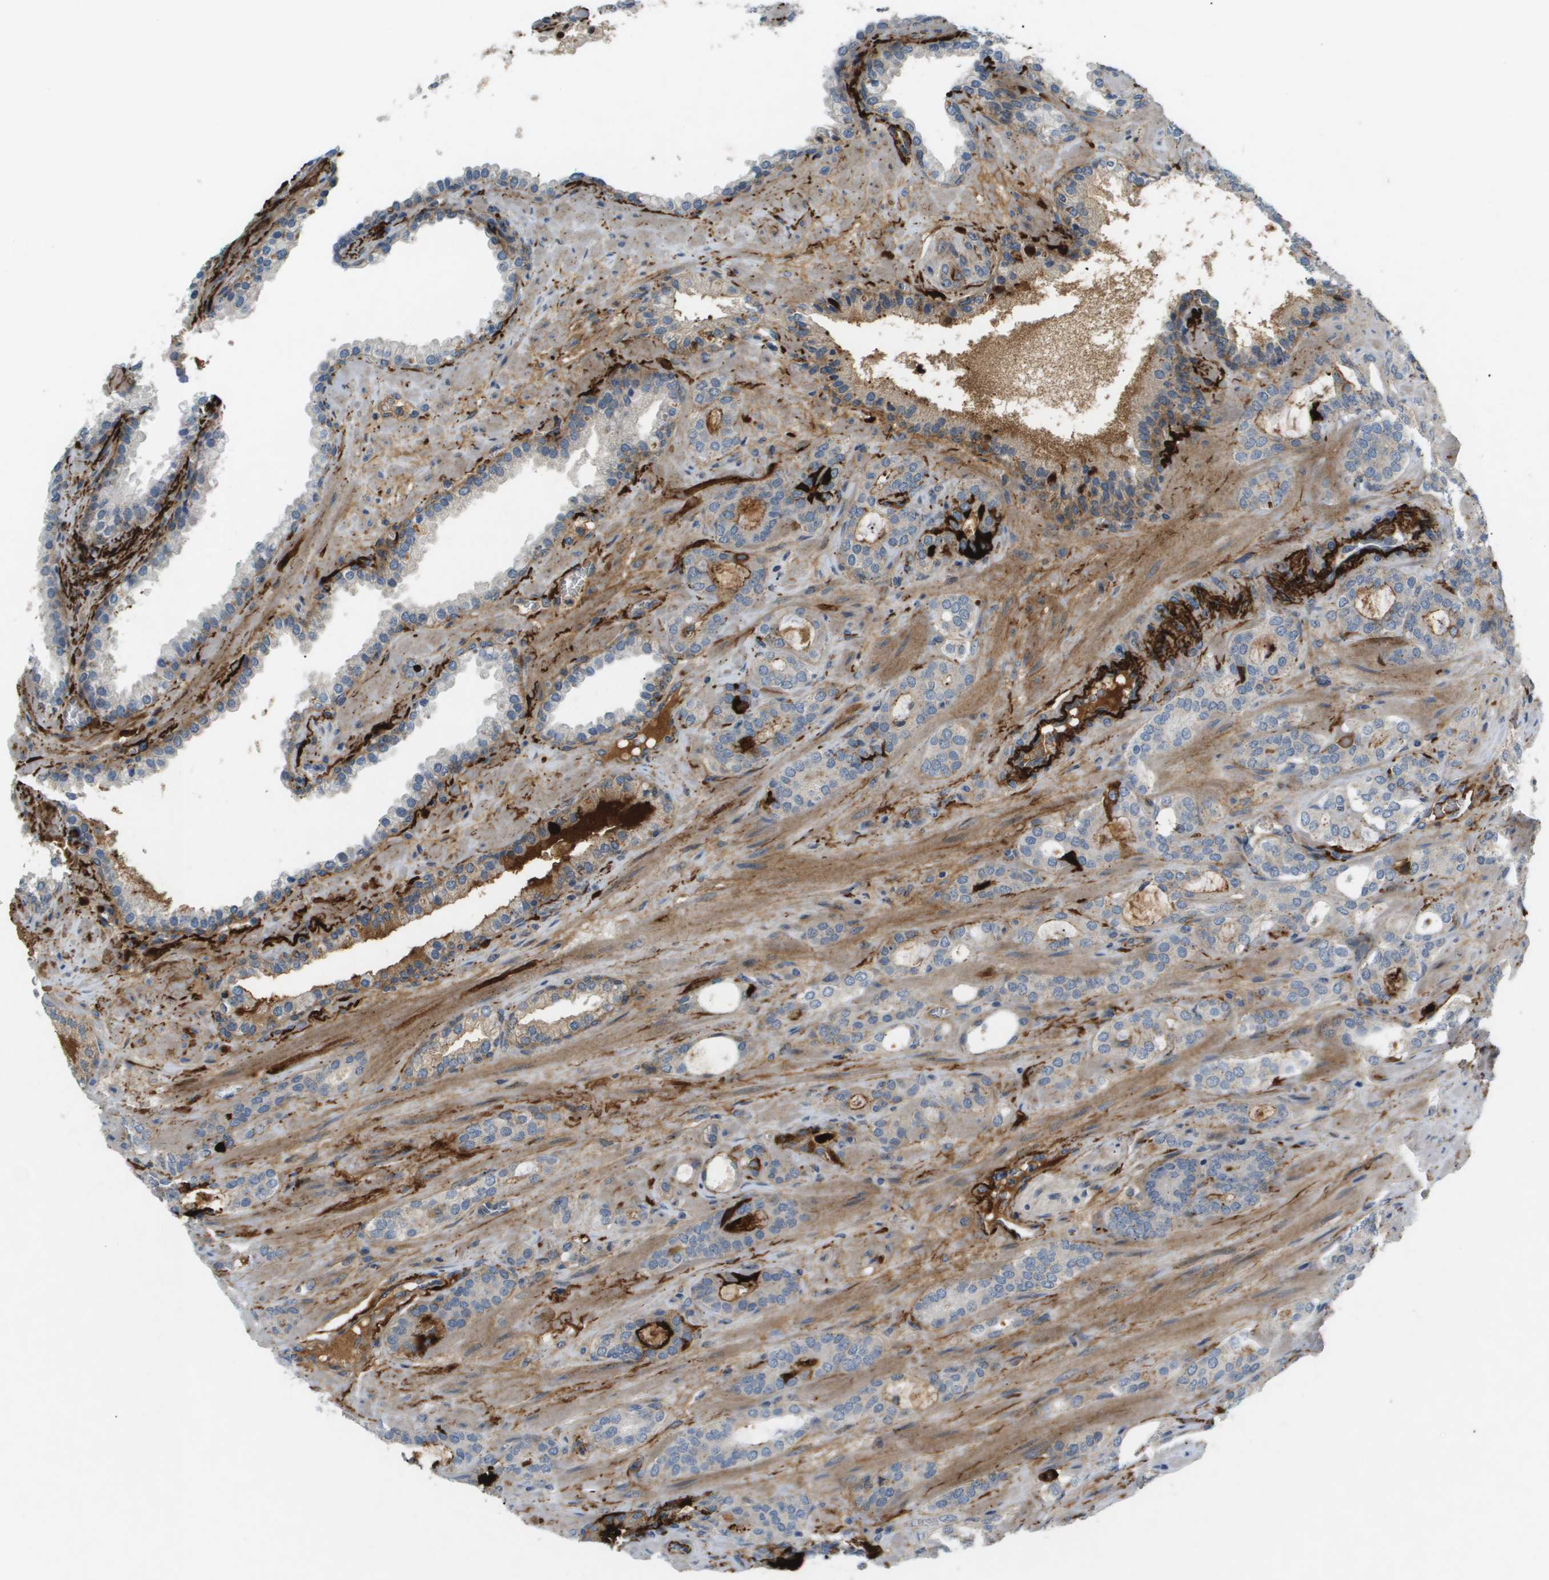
{"staining": {"intensity": "negative", "quantity": "none", "location": "none"}, "tissue": "prostate cancer", "cell_type": "Tumor cells", "image_type": "cancer", "snomed": [{"axis": "morphology", "description": "Adenocarcinoma, Low grade"}, {"axis": "topography", "description": "Prostate"}], "caption": "Tumor cells are negative for protein expression in human prostate cancer. (Immunohistochemistry (ihc), brightfield microscopy, high magnification).", "gene": "VTN", "patient": {"sex": "male", "age": 63}}